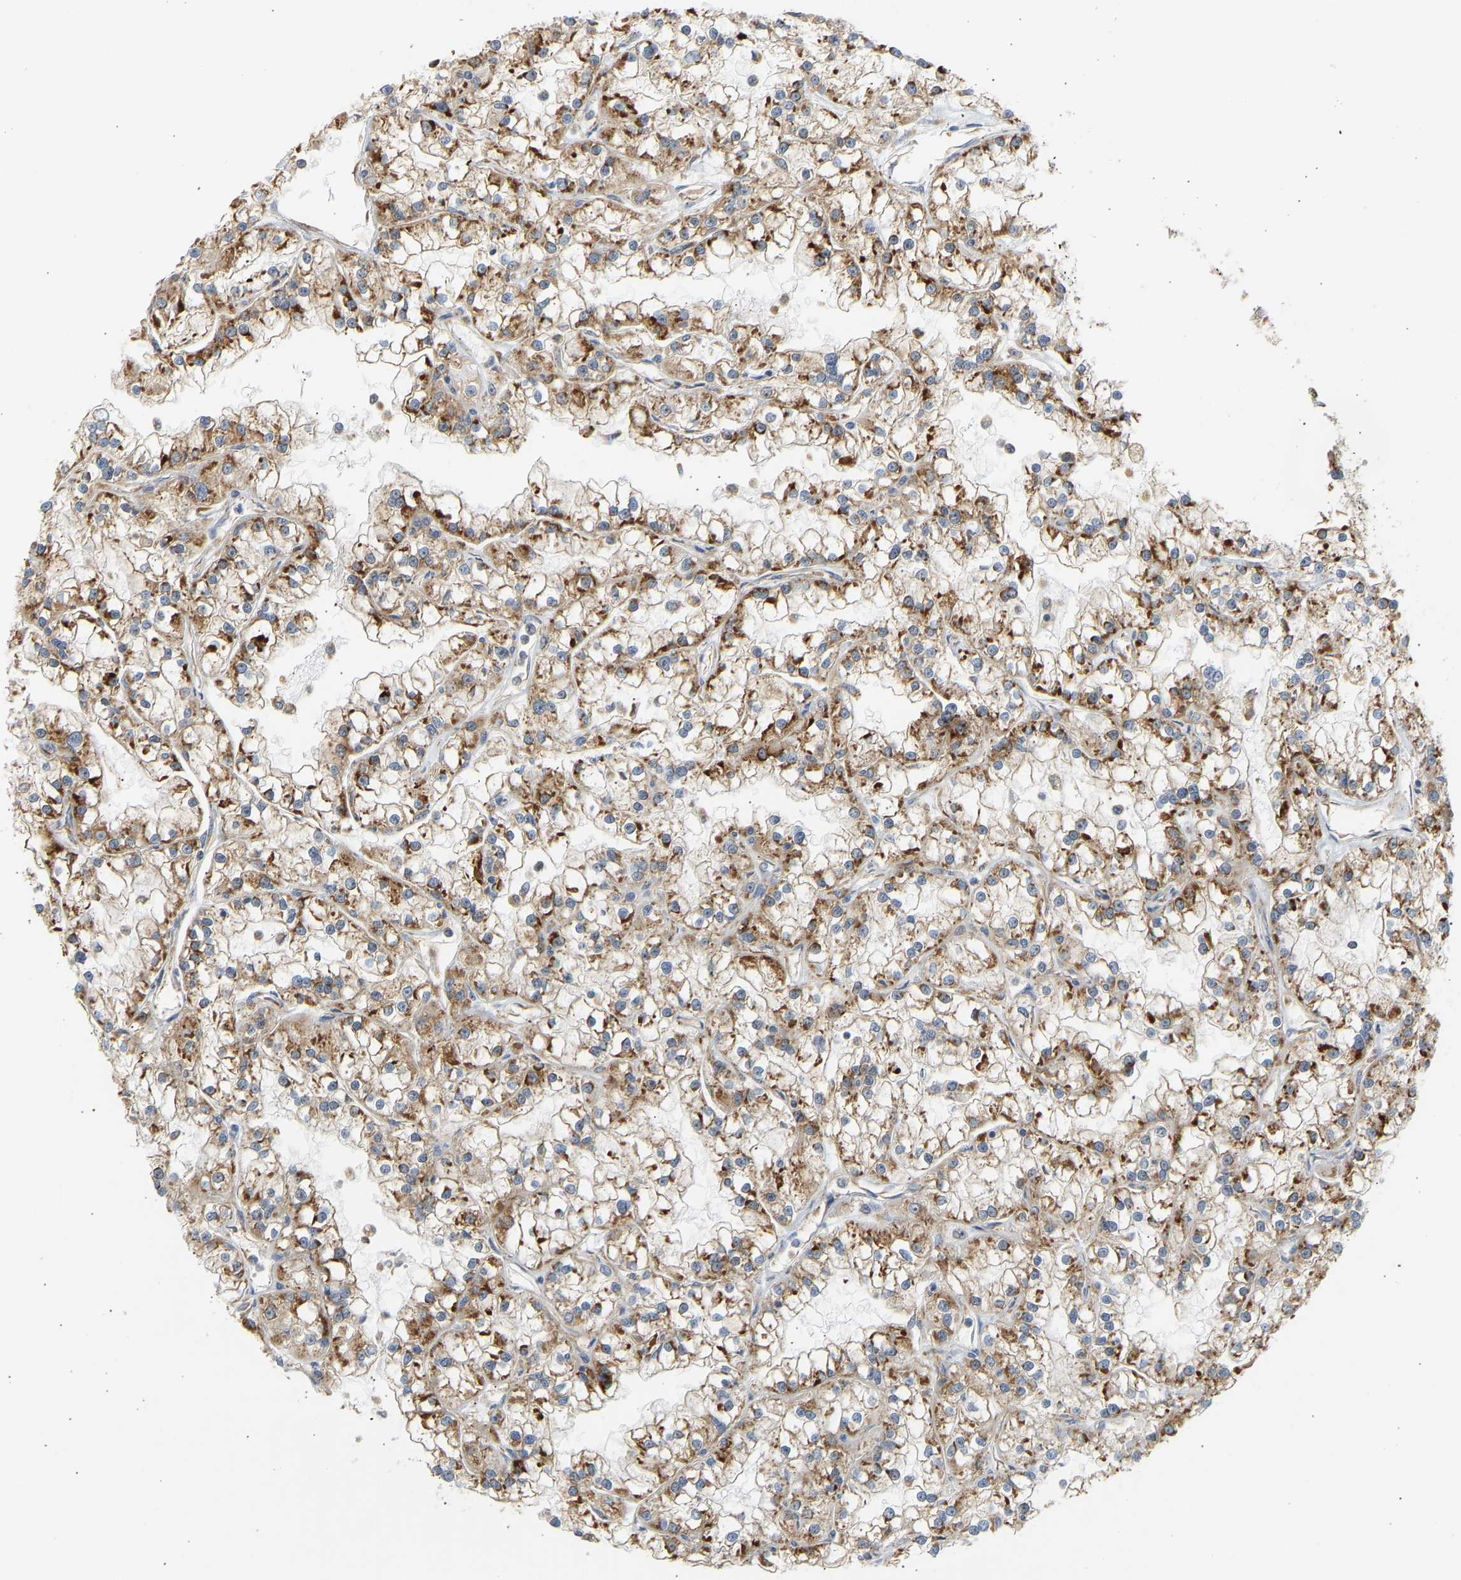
{"staining": {"intensity": "moderate", "quantity": ">75%", "location": "cytoplasmic/membranous"}, "tissue": "renal cancer", "cell_type": "Tumor cells", "image_type": "cancer", "snomed": [{"axis": "morphology", "description": "Adenocarcinoma, NOS"}, {"axis": "topography", "description": "Kidney"}], "caption": "DAB immunohistochemical staining of human renal adenocarcinoma shows moderate cytoplasmic/membranous protein staining in about >75% of tumor cells.", "gene": "RPS14", "patient": {"sex": "female", "age": 52}}